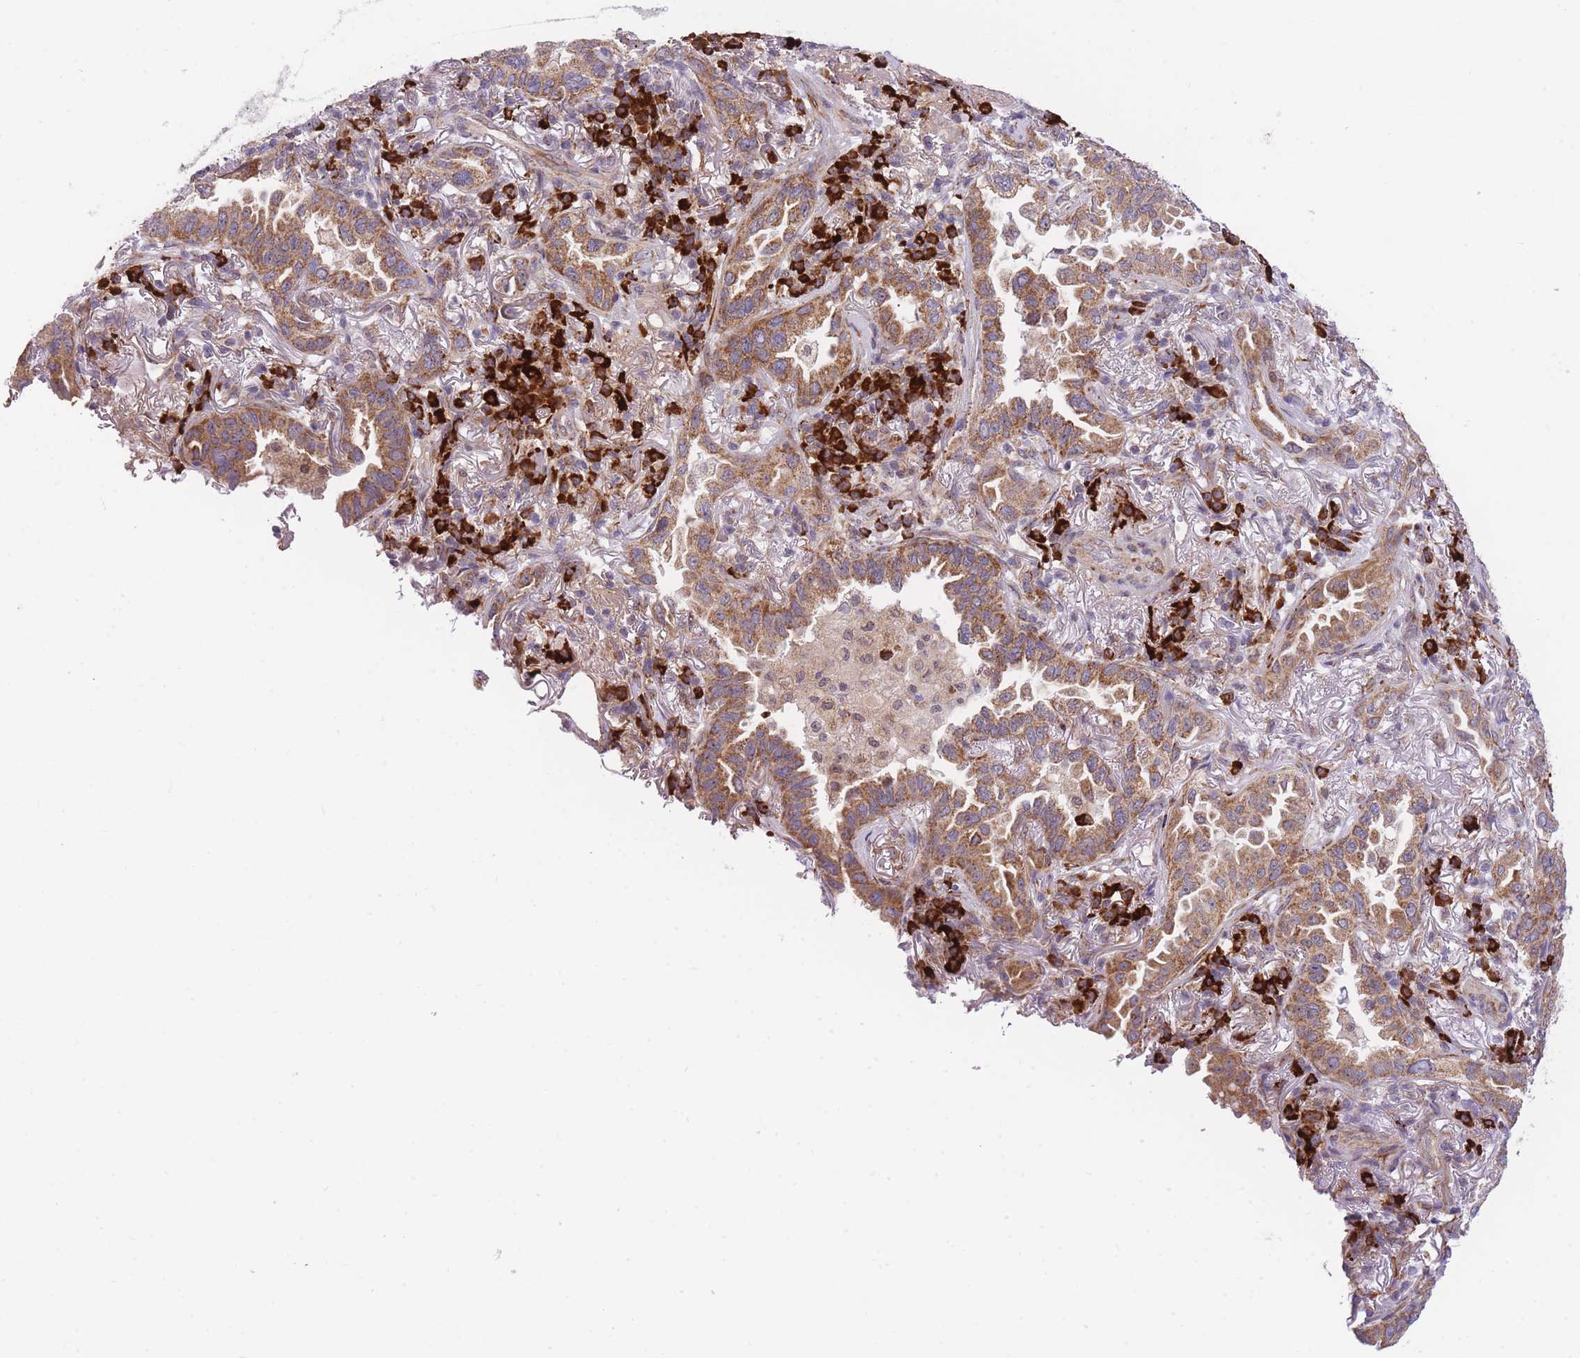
{"staining": {"intensity": "moderate", "quantity": ">75%", "location": "cytoplasmic/membranous"}, "tissue": "lung cancer", "cell_type": "Tumor cells", "image_type": "cancer", "snomed": [{"axis": "morphology", "description": "Adenocarcinoma, NOS"}, {"axis": "topography", "description": "Lung"}], "caption": "The micrograph exhibits immunohistochemical staining of lung adenocarcinoma. There is moderate cytoplasmic/membranous staining is present in about >75% of tumor cells.", "gene": "EXOSC8", "patient": {"sex": "female", "age": 69}}